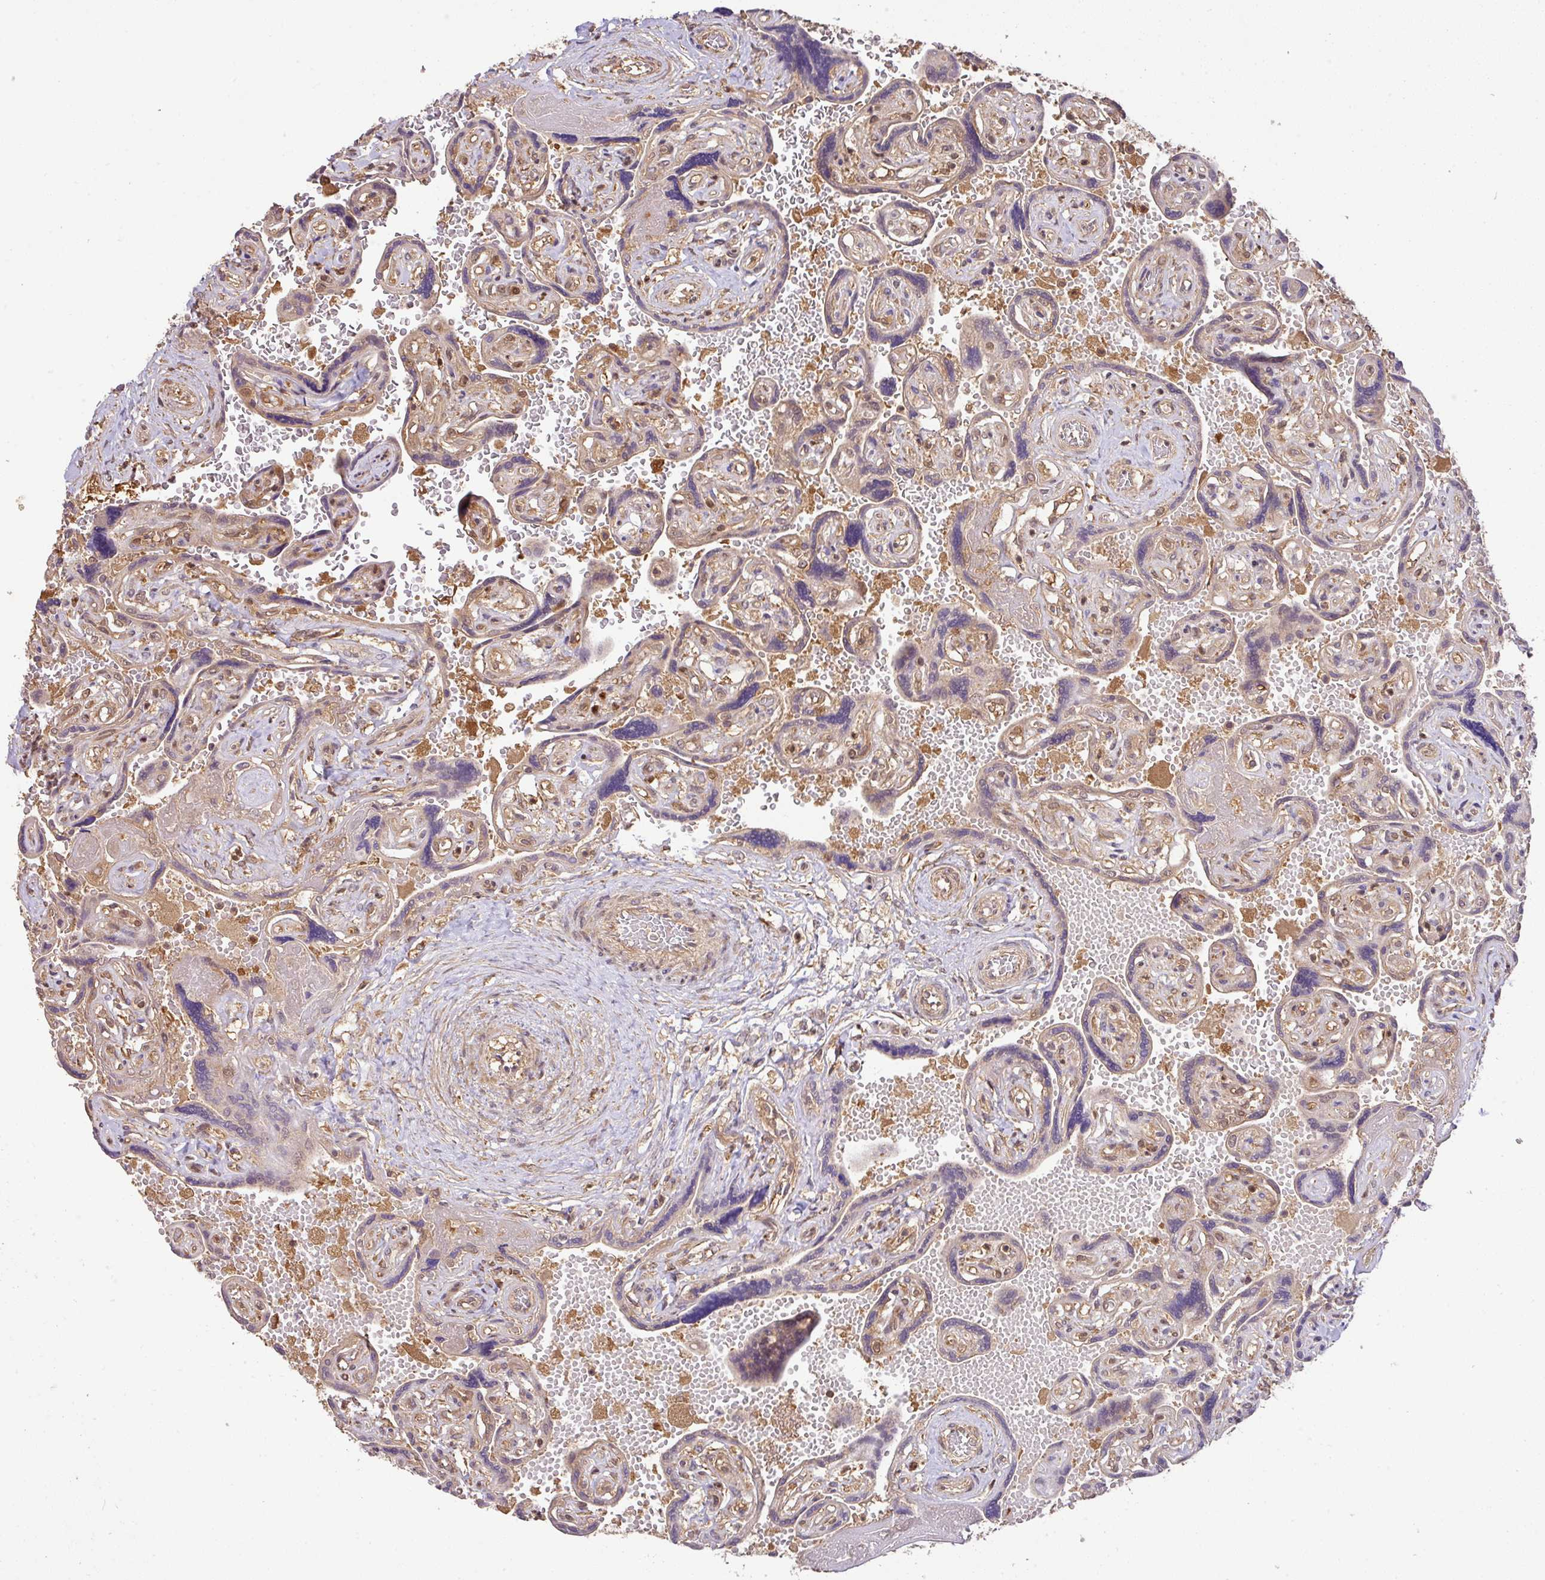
{"staining": {"intensity": "moderate", "quantity": "<25%", "location": "cytoplasmic/membranous"}, "tissue": "placenta", "cell_type": "Trophoblastic cells", "image_type": "normal", "snomed": [{"axis": "morphology", "description": "Normal tissue, NOS"}, {"axis": "topography", "description": "Placenta"}], "caption": "IHC staining of benign placenta, which exhibits low levels of moderate cytoplasmic/membranous expression in approximately <25% of trophoblastic cells indicating moderate cytoplasmic/membranous protein staining. The staining was performed using DAB (brown) for protein detection and nuclei were counterstained in hematoxylin (blue).", "gene": "GSPT1", "patient": {"sex": "female", "age": 32}}